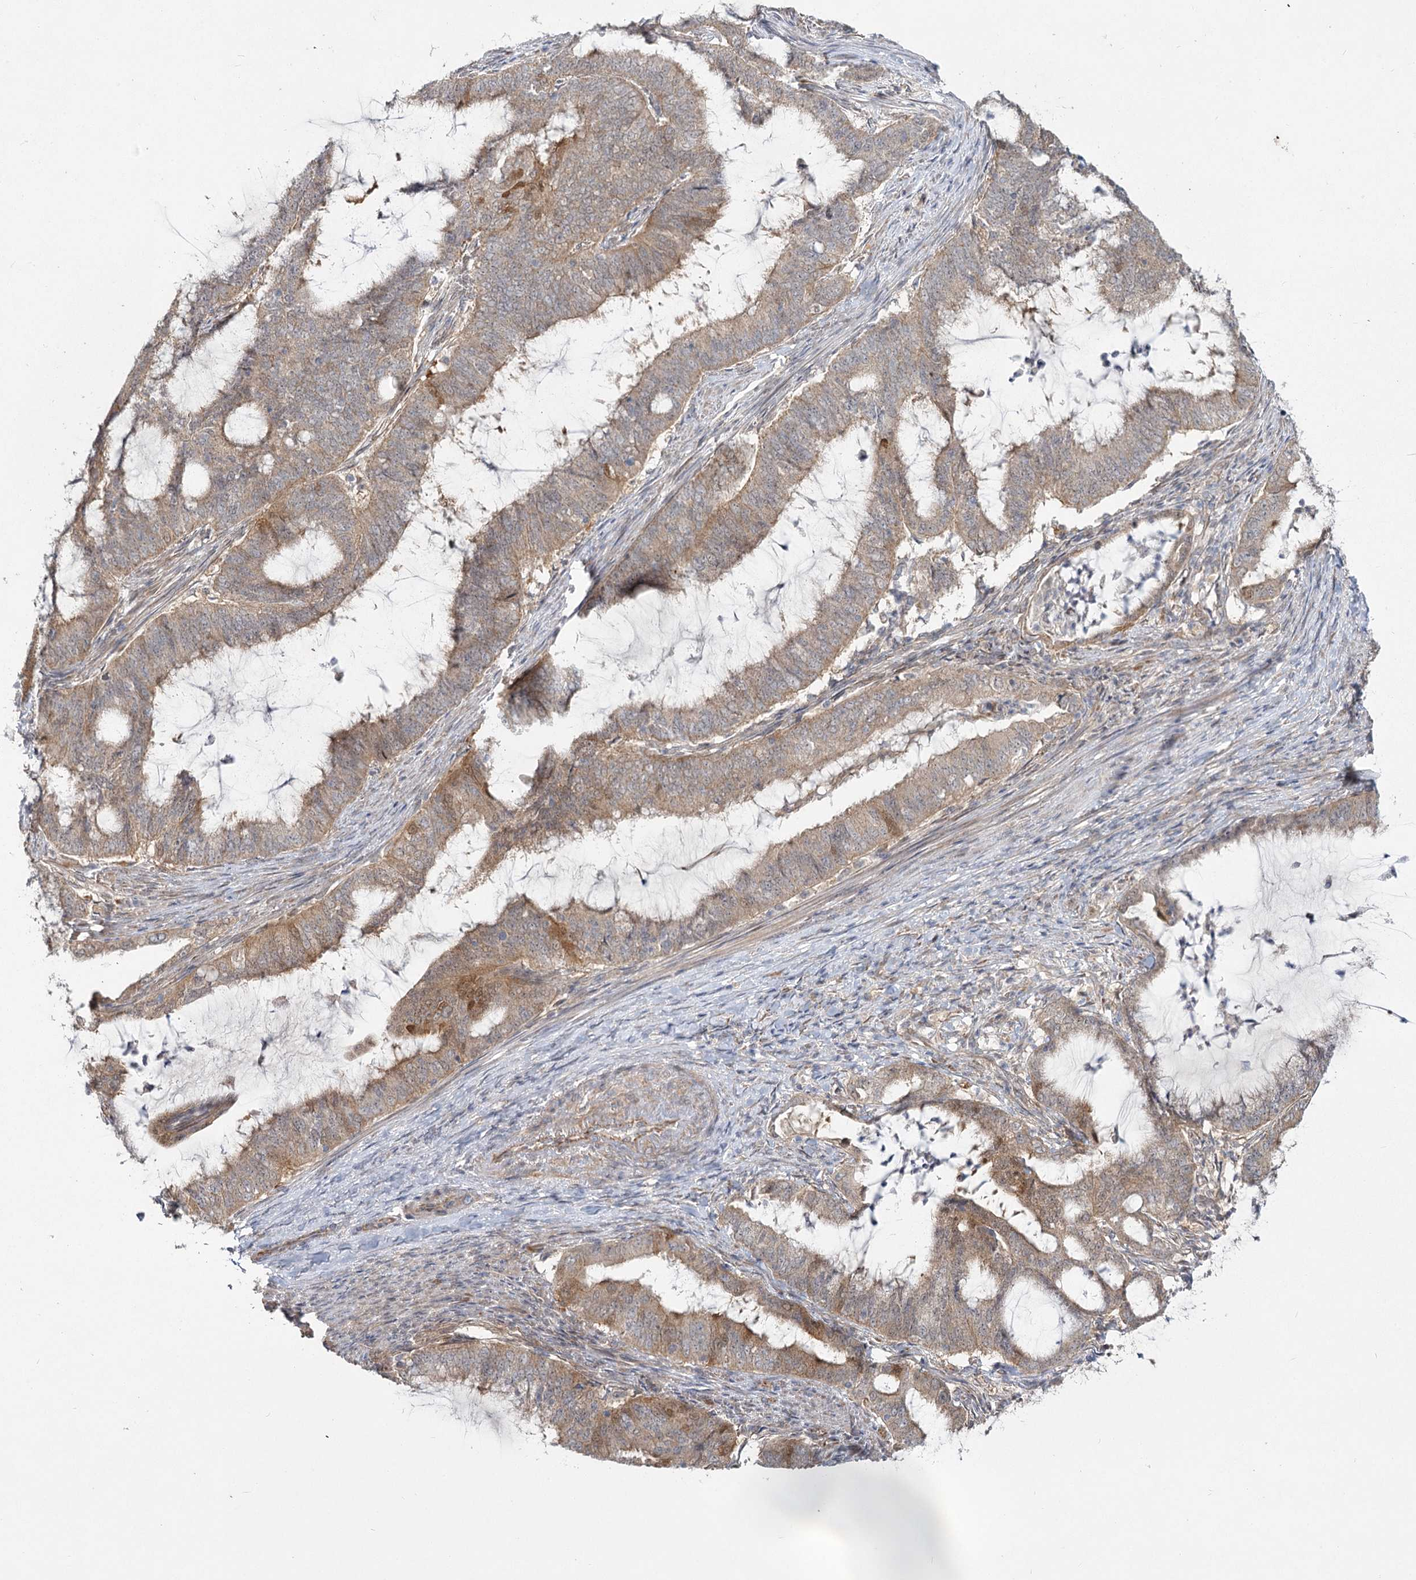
{"staining": {"intensity": "moderate", "quantity": "25%-75%", "location": "cytoplasmic/membranous"}, "tissue": "endometrial cancer", "cell_type": "Tumor cells", "image_type": "cancer", "snomed": [{"axis": "morphology", "description": "Adenocarcinoma, NOS"}, {"axis": "topography", "description": "Endometrium"}], "caption": "Tumor cells exhibit moderate cytoplasmic/membranous expression in about 25%-75% of cells in adenocarcinoma (endometrial).", "gene": "TBC1D9B", "patient": {"sex": "female", "age": 51}}